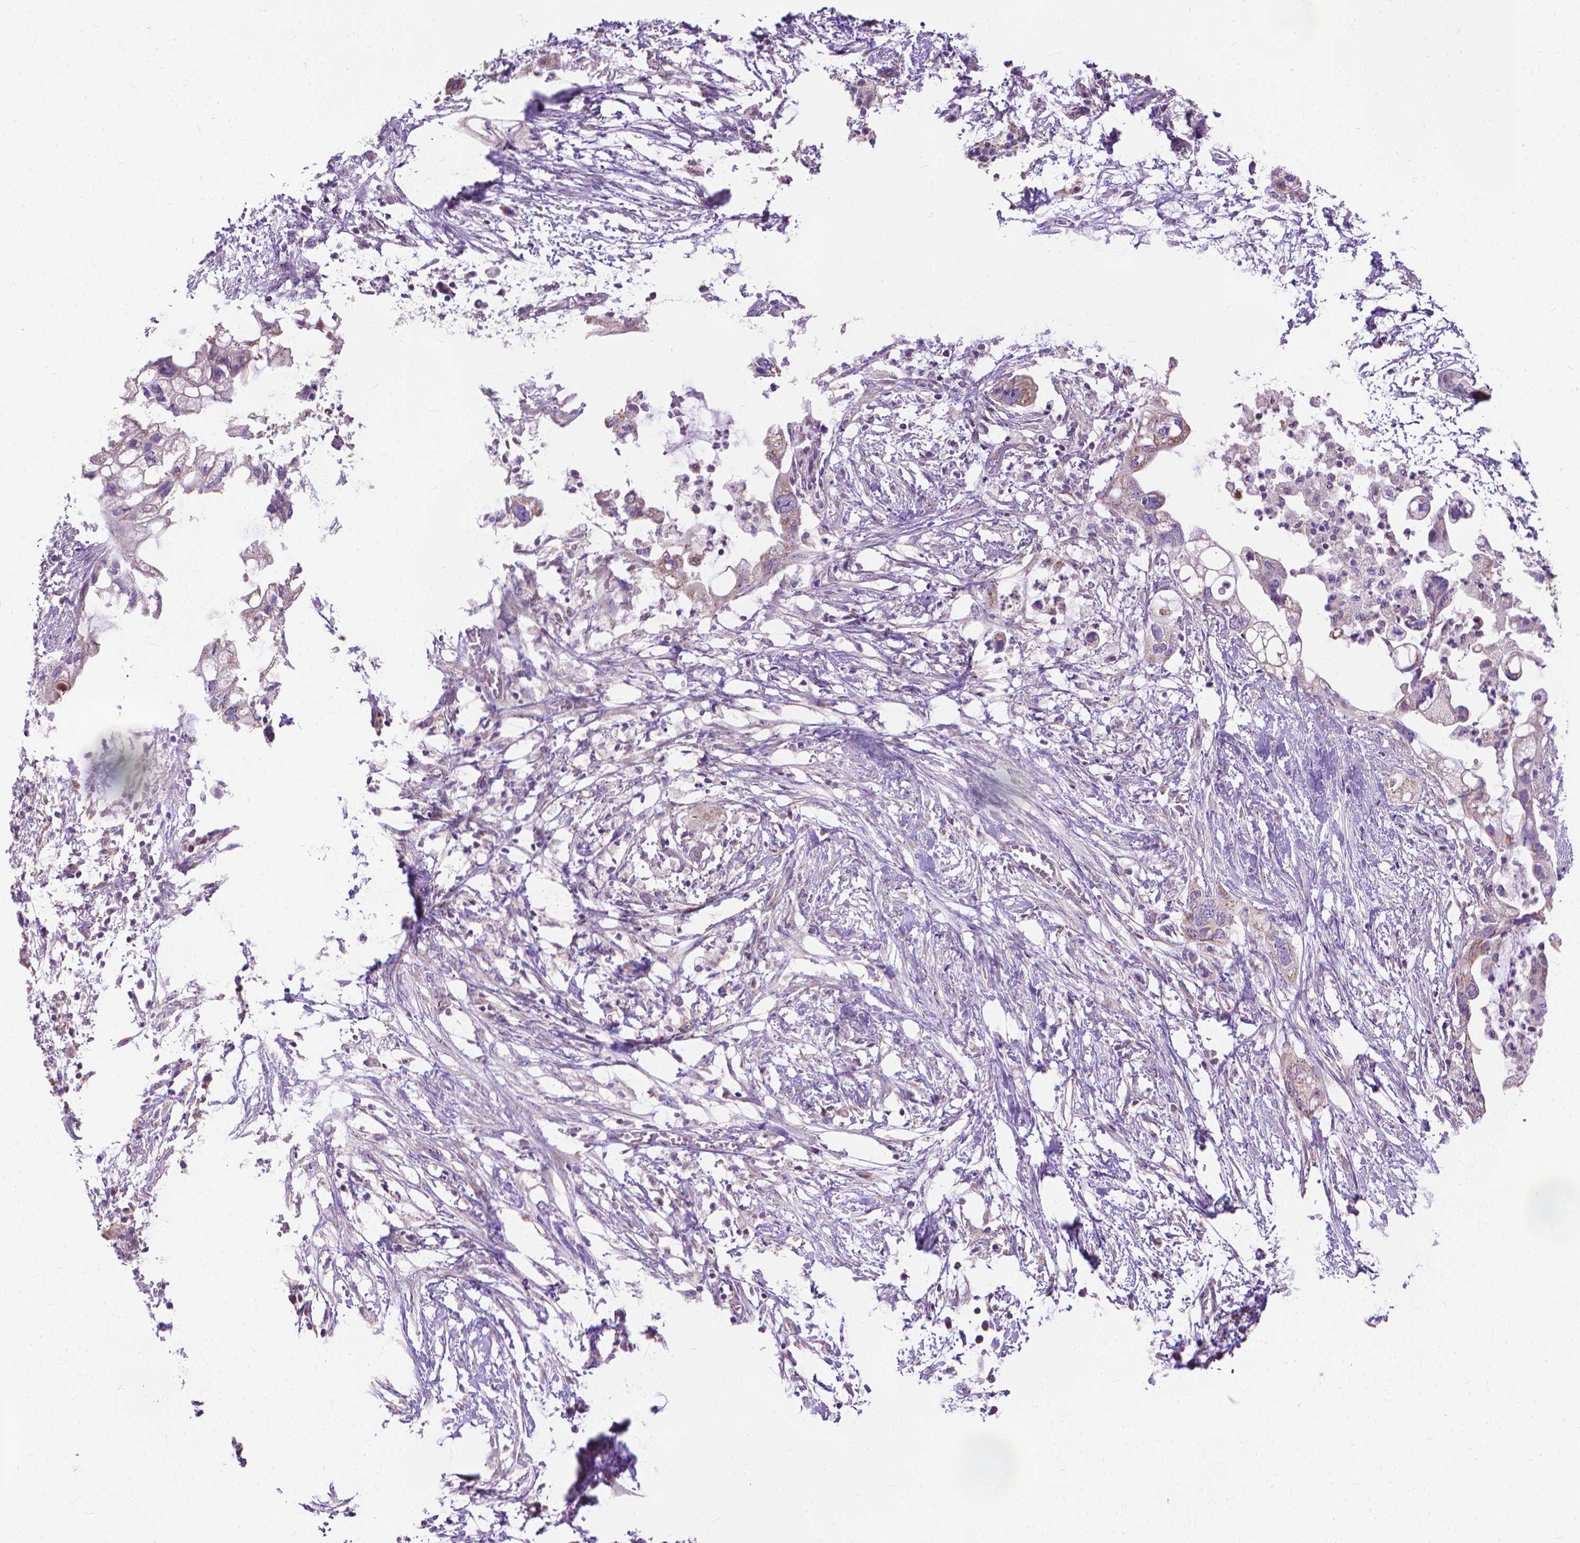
{"staining": {"intensity": "weak", "quantity": "25%-75%", "location": "cytoplasmic/membranous"}, "tissue": "pancreatic cancer", "cell_type": "Tumor cells", "image_type": "cancer", "snomed": [{"axis": "morphology", "description": "Adenocarcinoma, NOS"}, {"axis": "topography", "description": "Pancreas"}], "caption": "Approximately 25%-75% of tumor cells in pancreatic cancer (adenocarcinoma) display weak cytoplasmic/membranous protein expression as visualized by brown immunohistochemical staining.", "gene": "SYN1", "patient": {"sex": "female", "age": 72}}